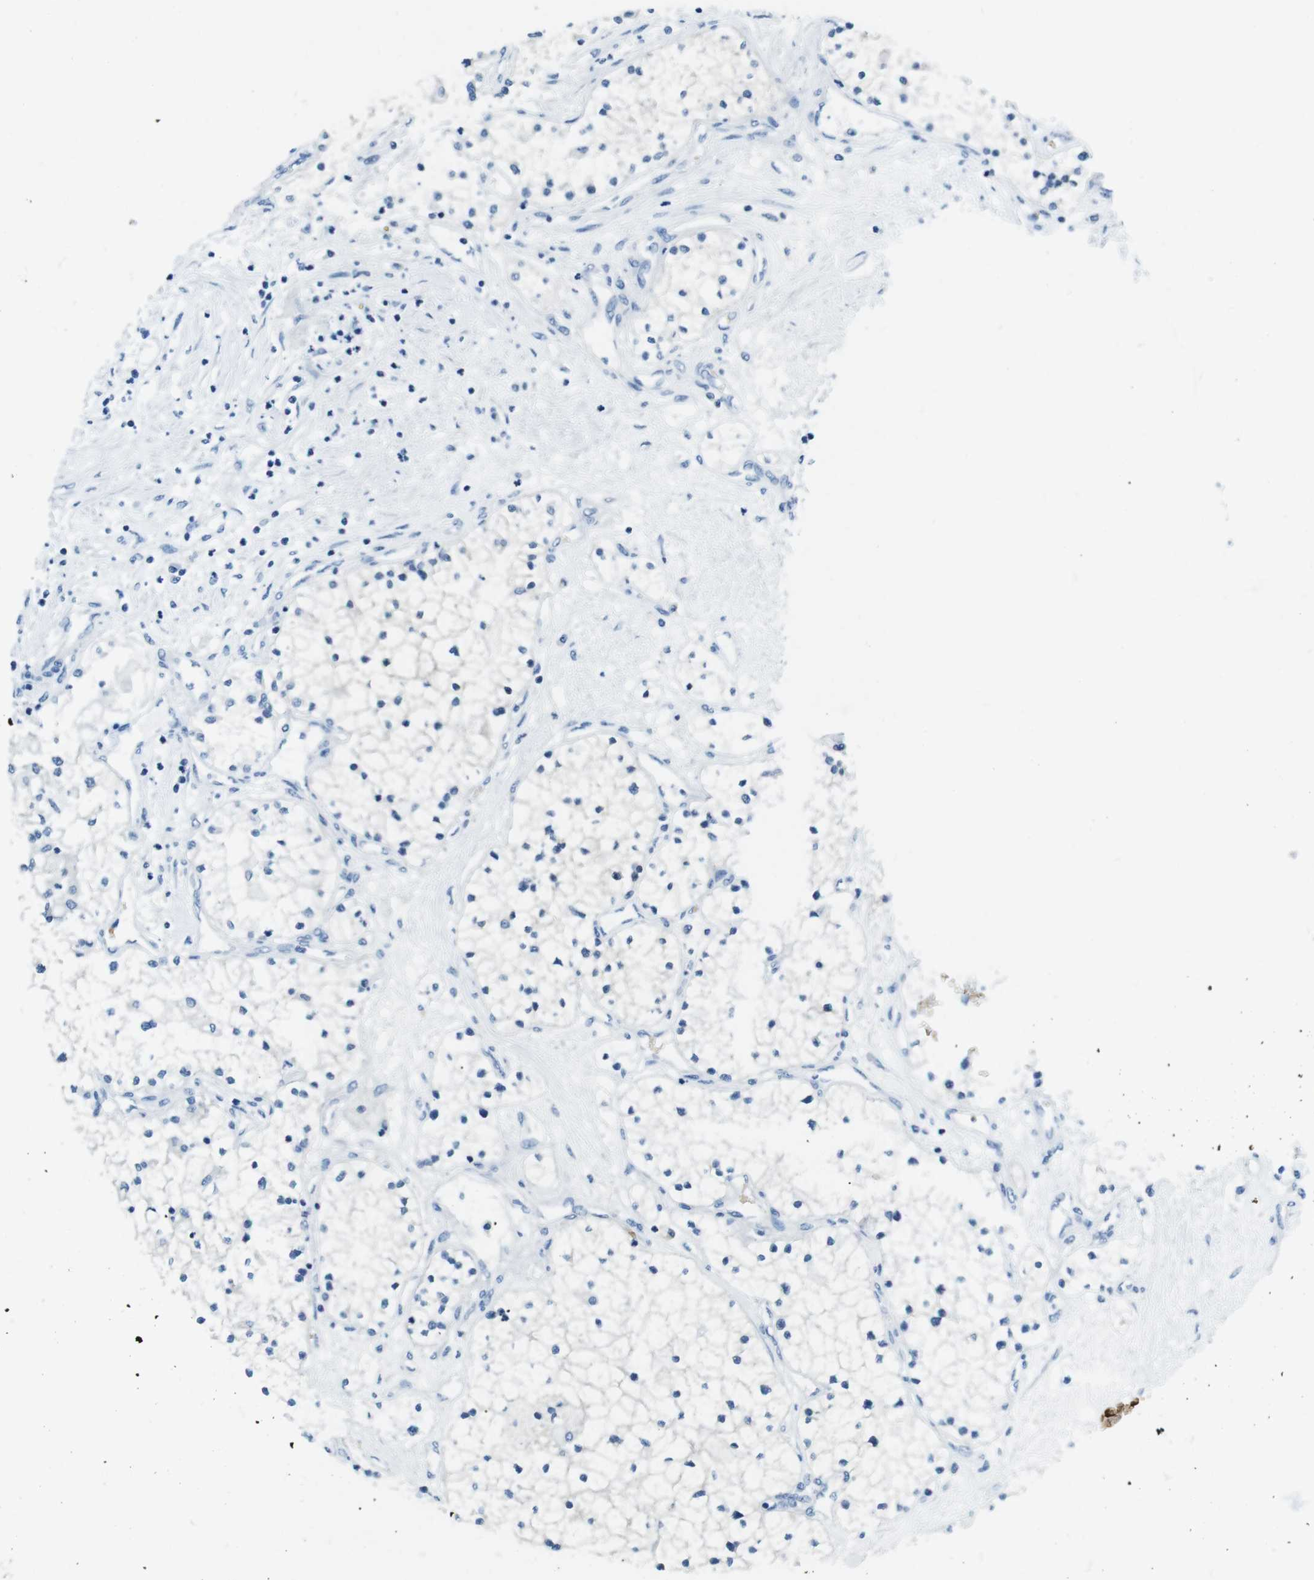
{"staining": {"intensity": "negative", "quantity": "none", "location": "none"}, "tissue": "renal cancer", "cell_type": "Tumor cells", "image_type": "cancer", "snomed": [{"axis": "morphology", "description": "Adenocarcinoma, NOS"}, {"axis": "topography", "description": "Kidney"}], "caption": "Immunohistochemical staining of human renal cancer (adenocarcinoma) shows no significant positivity in tumor cells. (DAB immunohistochemistry (IHC), high magnification).", "gene": "TFAP2C", "patient": {"sex": "male", "age": 68}}